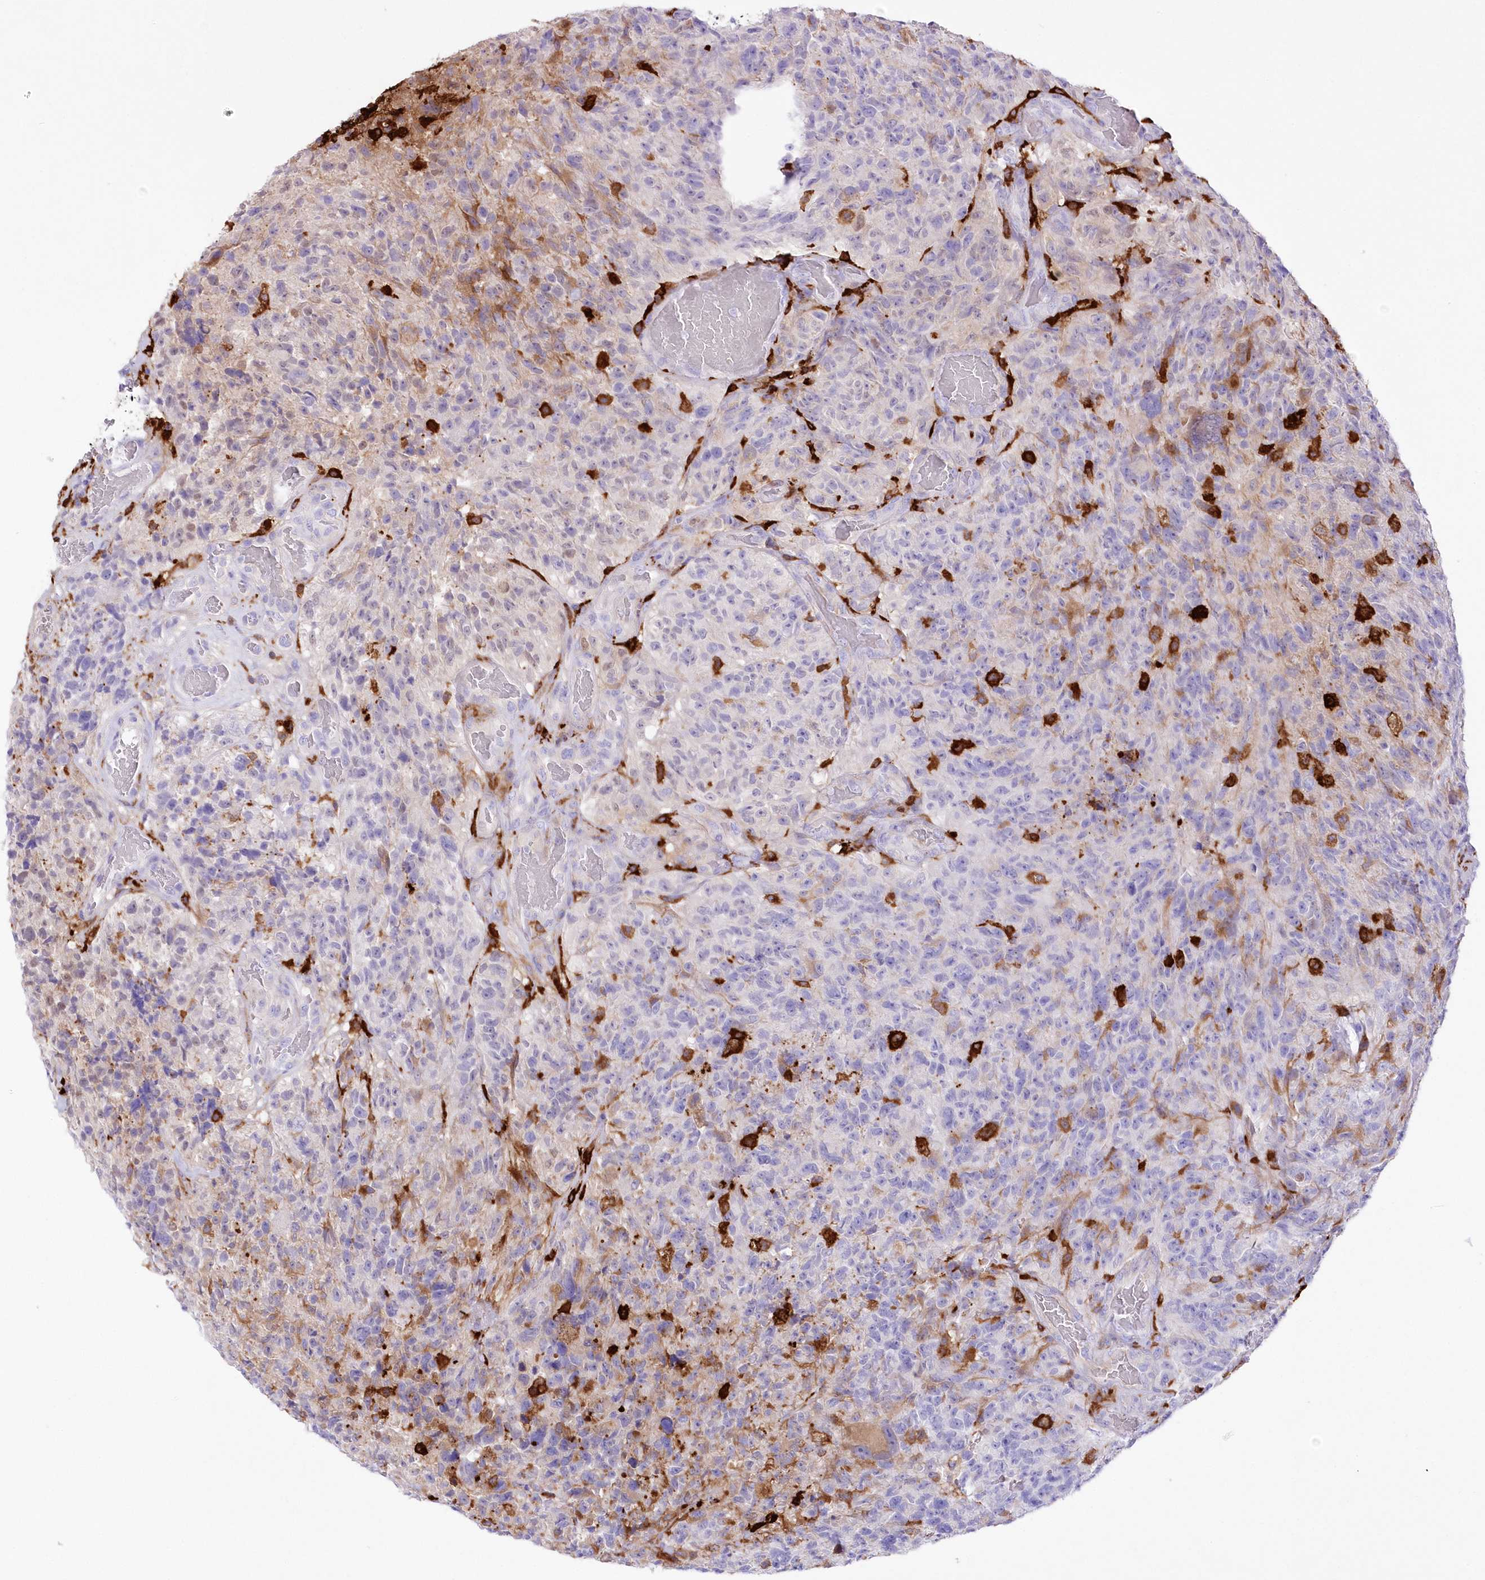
{"staining": {"intensity": "strong", "quantity": "<25%", "location": "cytoplasmic/membranous"}, "tissue": "glioma", "cell_type": "Tumor cells", "image_type": "cancer", "snomed": [{"axis": "morphology", "description": "Glioma, malignant, High grade"}, {"axis": "topography", "description": "Brain"}], "caption": "A brown stain highlights strong cytoplasmic/membranous staining of a protein in human glioma tumor cells.", "gene": "DNAJC19", "patient": {"sex": "male", "age": 69}}